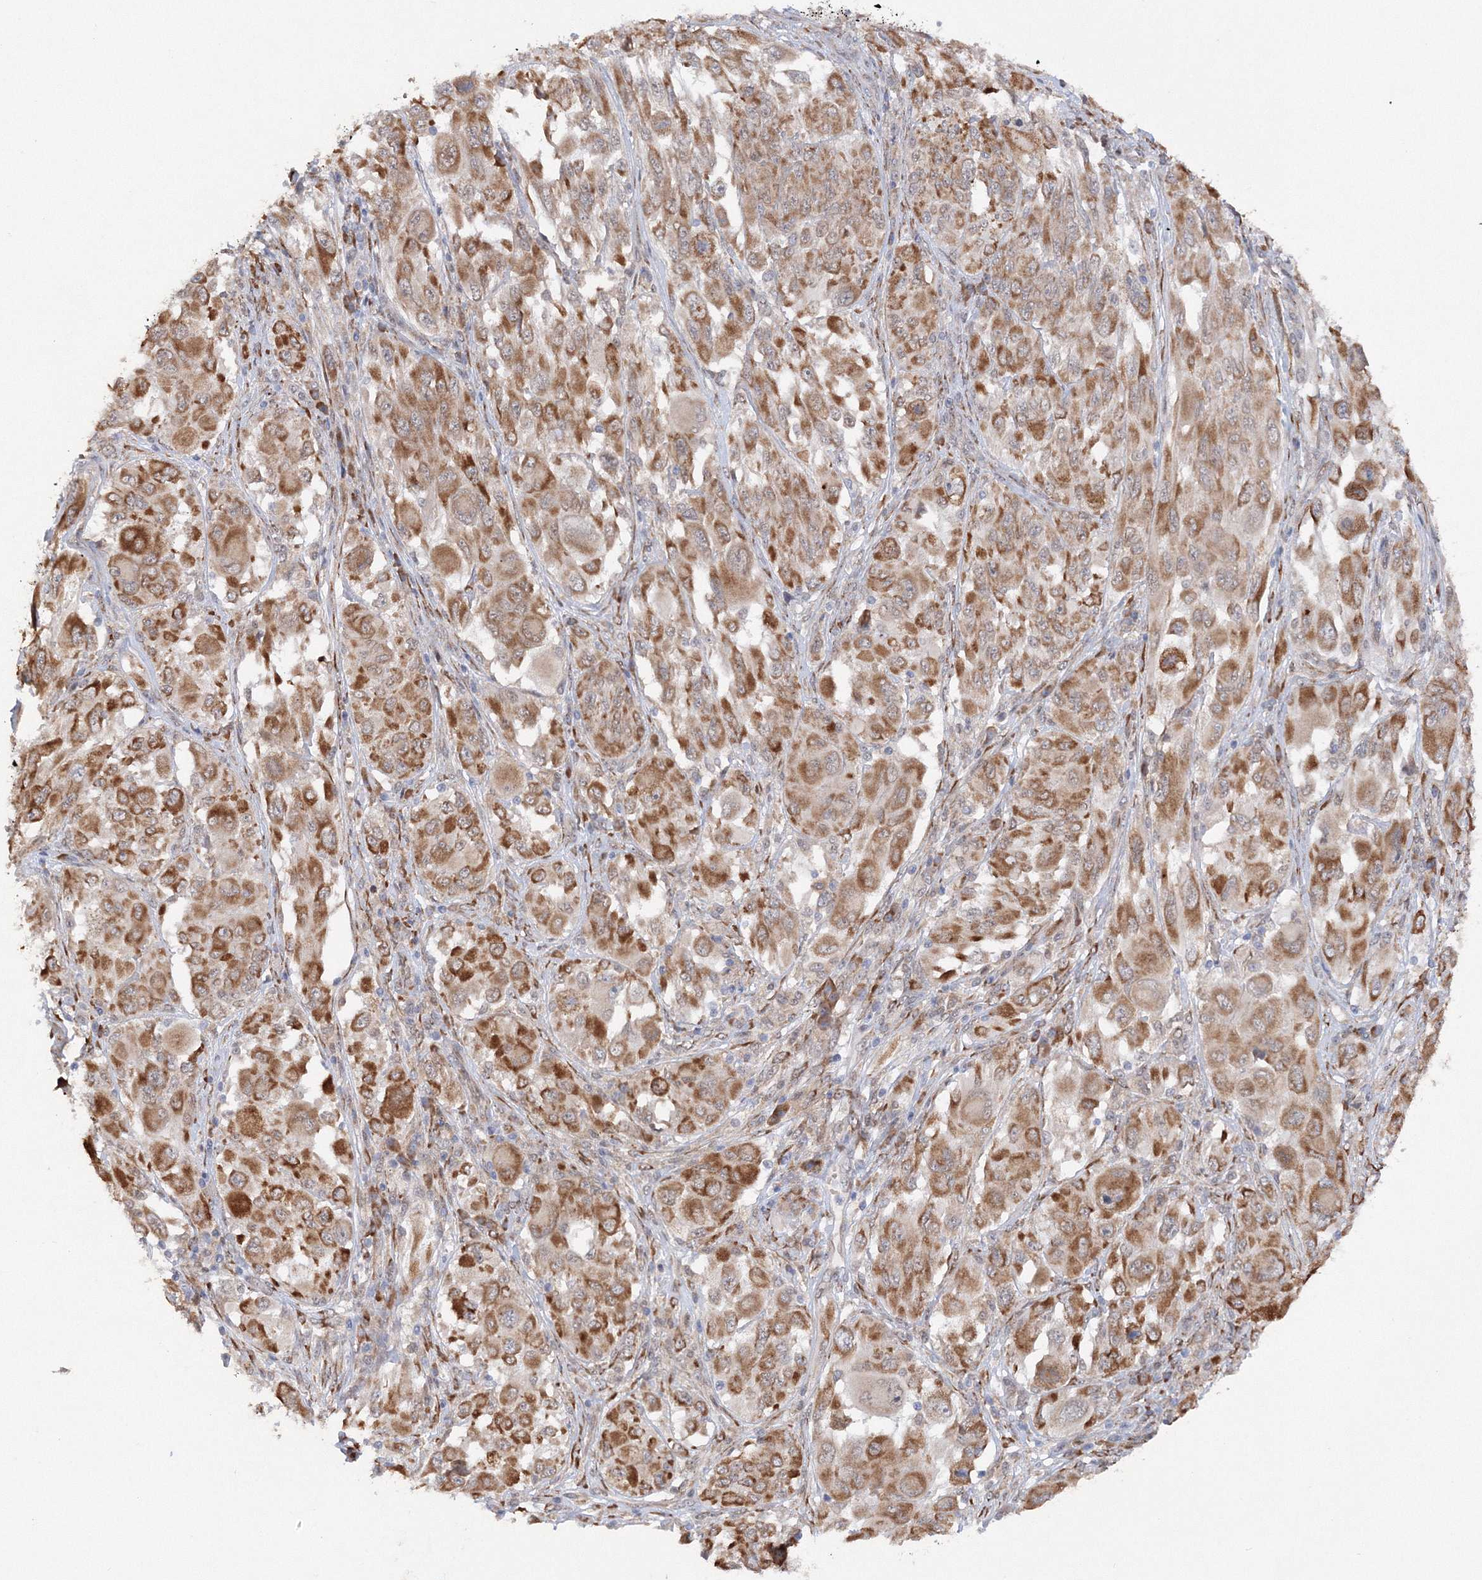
{"staining": {"intensity": "moderate", "quantity": ">75%", "location": "cytoplasmic/membranous"}, "tissue": "melanoma", "cell_type": "Tumor cells", "image_type": "cancer", "snomed": [{"axis": "morphology", "description": "Malignant melanoma, NOS"}, {"axis": "topography", "description": "Skin"}], "caption": "This image reveals IHC staining of human malignant melanoma, with medium moderate cytoplasmic/membranous expression in approximately >75% of tumor cells.", "gene": "DIS3L2", "patient": {"sex": "female", "age": 91}}